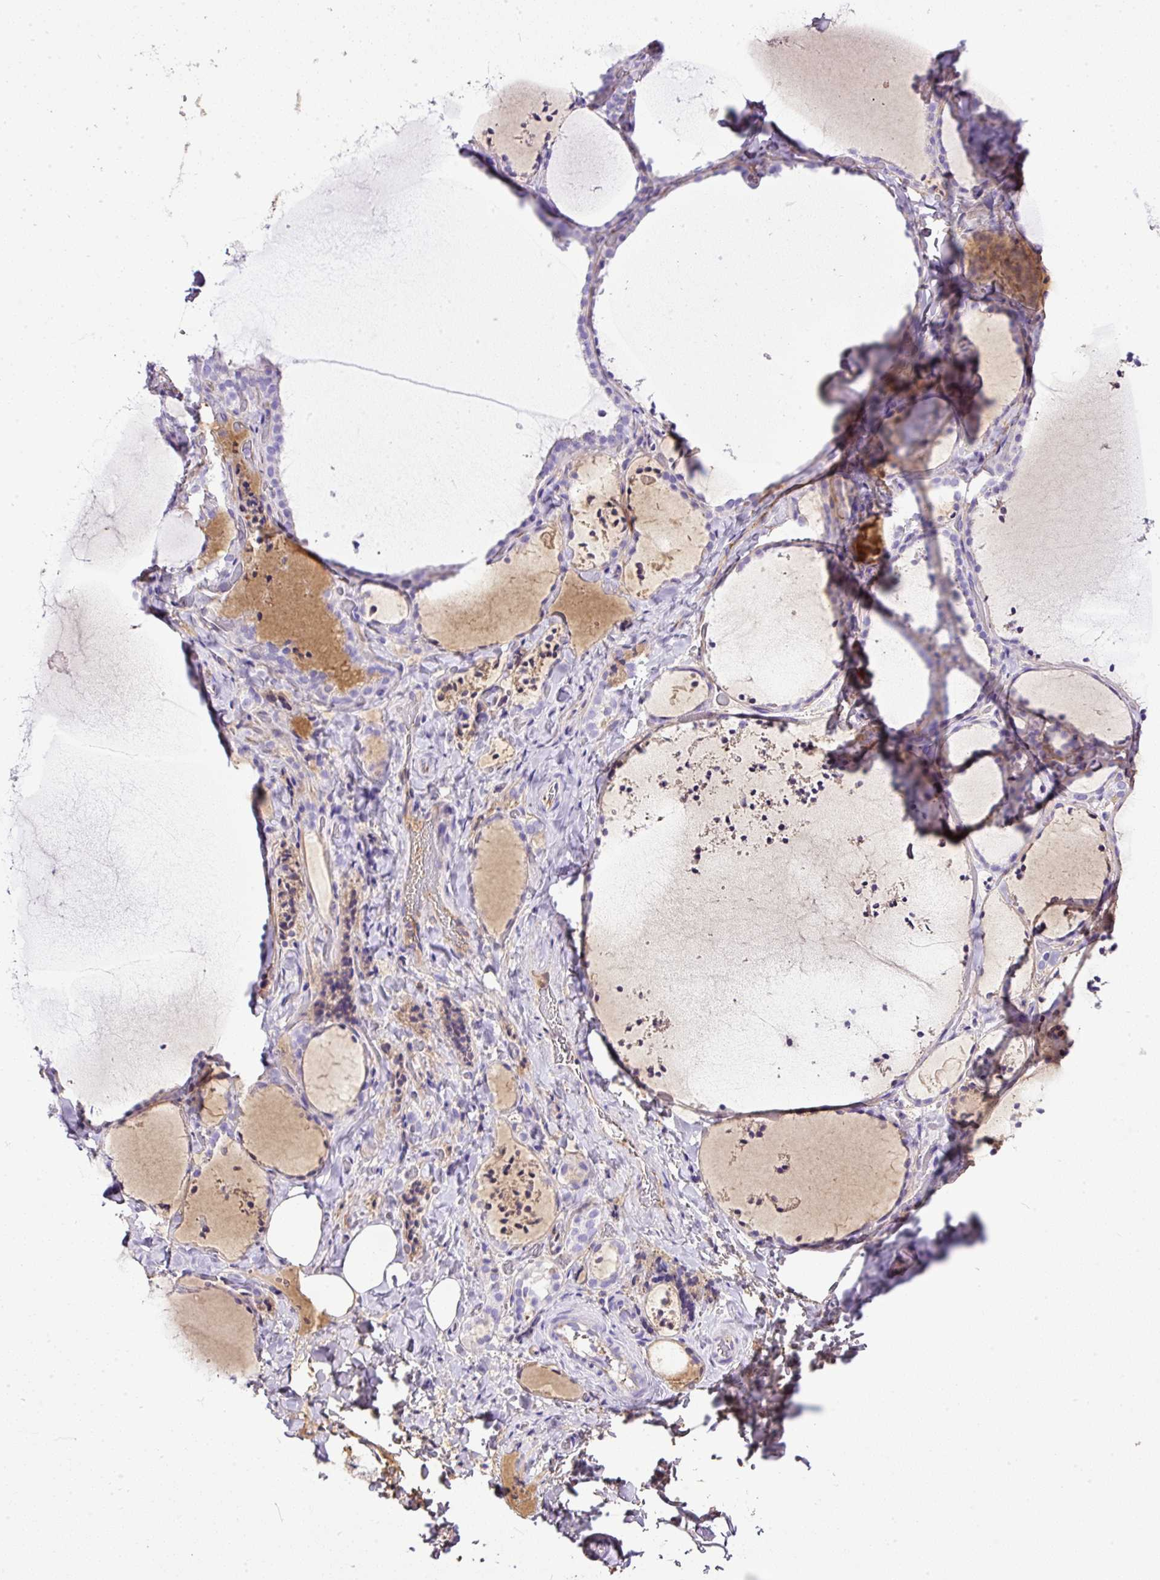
{"staining": {"intensity": "negative", "quantity": "none", "location": "none"}, "tissue": "thyroid gland", "cell_type": "Glandular cells", "image_type": "normal", "snomed": [{"axis": "morphology", "description": "Normal tissue, NOS"}, {"axis": "topography", "description": "Thyroid gland"}], "caption": "IHC image of normal thyroid gland stained for a protein (brown), which displays no positivity in glandular cells.", "gene": "CLEC3B", "patient": {"sex": "female", "age": 22}}